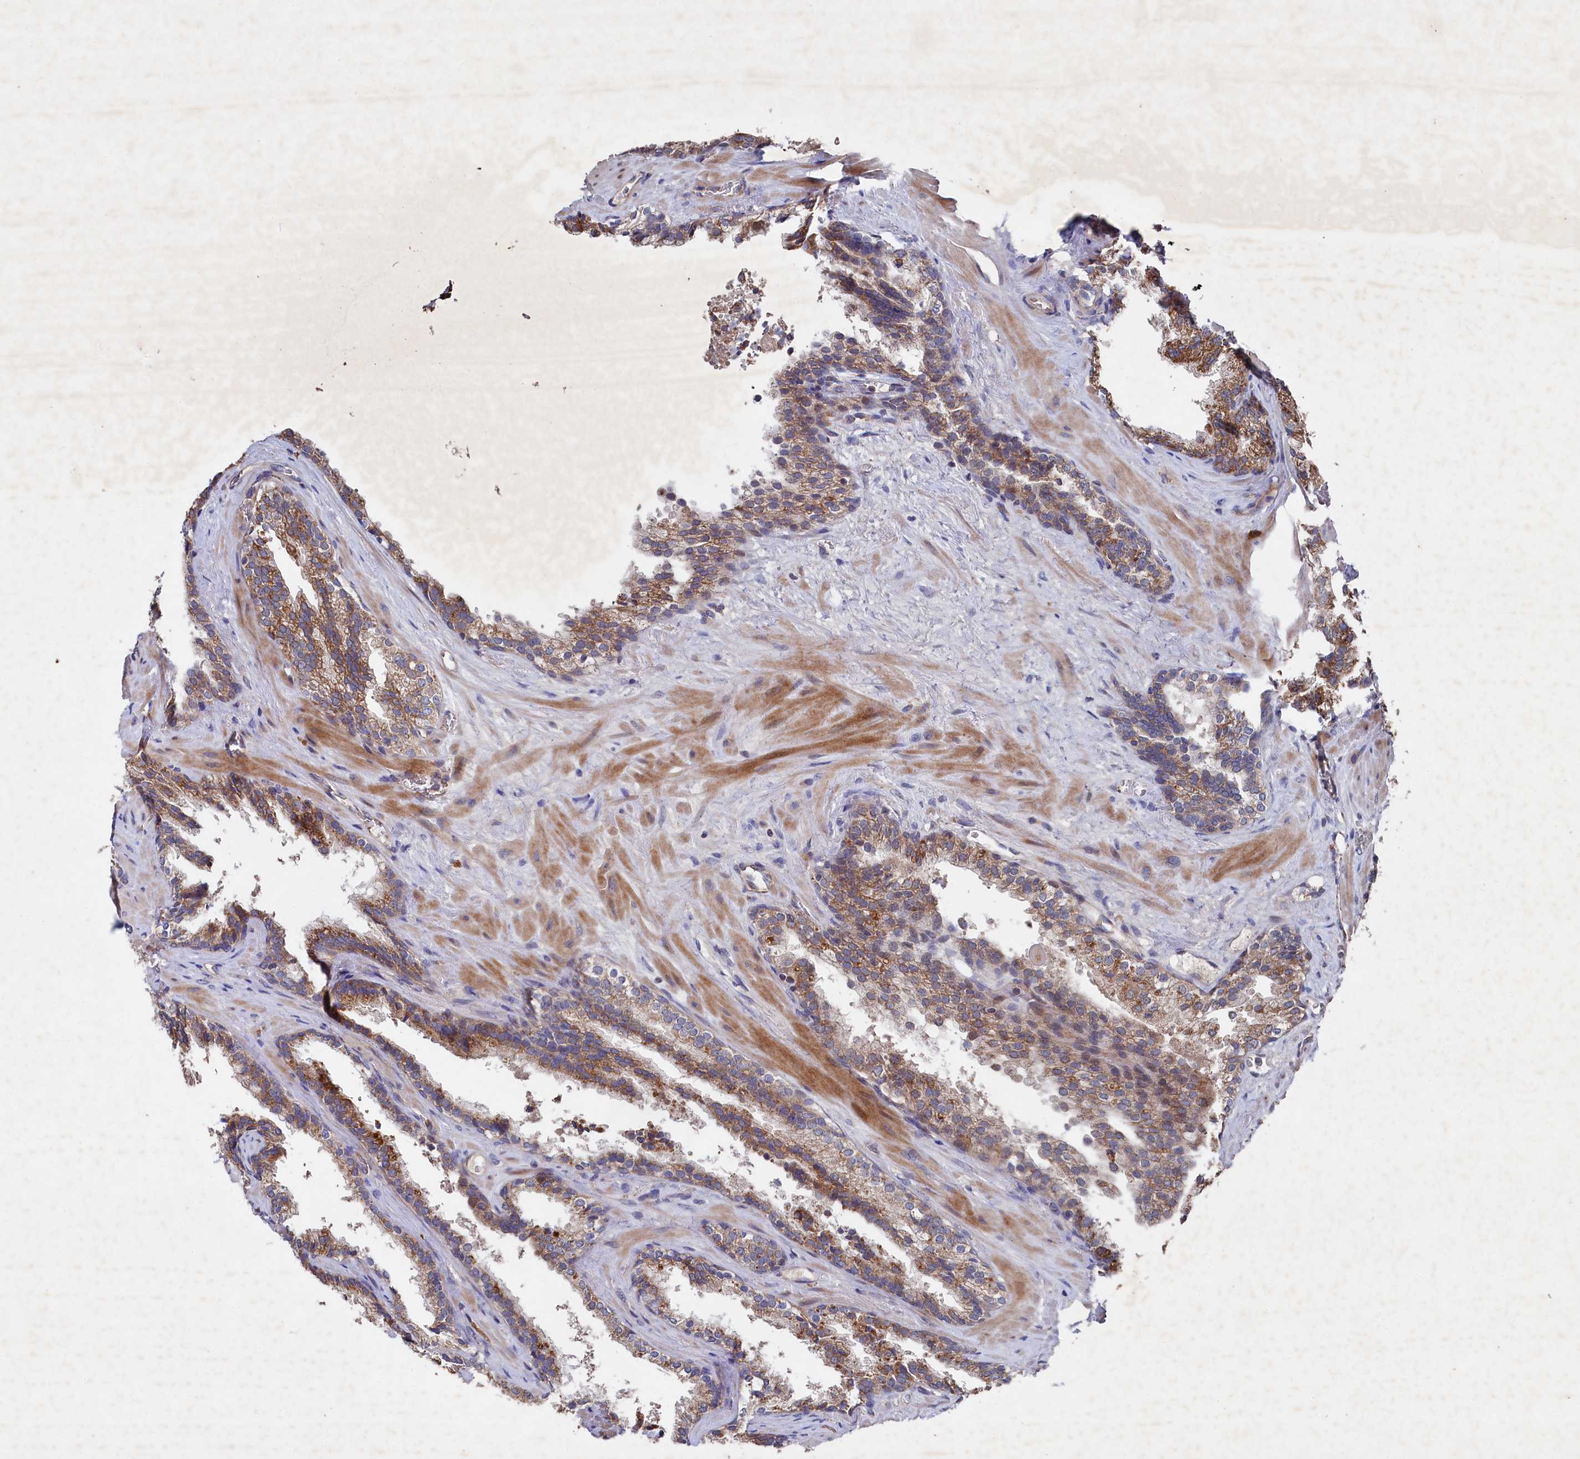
{"staining": {"intensity": "moderate", "quantity": ">75%", "location": "cytoplasmic/membranous"}, "tissue": "prostate cancer", "cell_type": "Tumor cells", "image_type": "cancer", "snomed": [{"axis": "morphology", "description": "Adenocarcinoma, High grade"}, {"axis": "topography", "description": "Prostate"}], "caption": "Immunohistochemical staining of prostate cancer demonstrates medium levels of moderate cytoplasmic/membranous protein positivity in approximately >75% of tumor cells.", "gene": "SUPV3L1", "patient": {"sex": "male", "age": 57}}